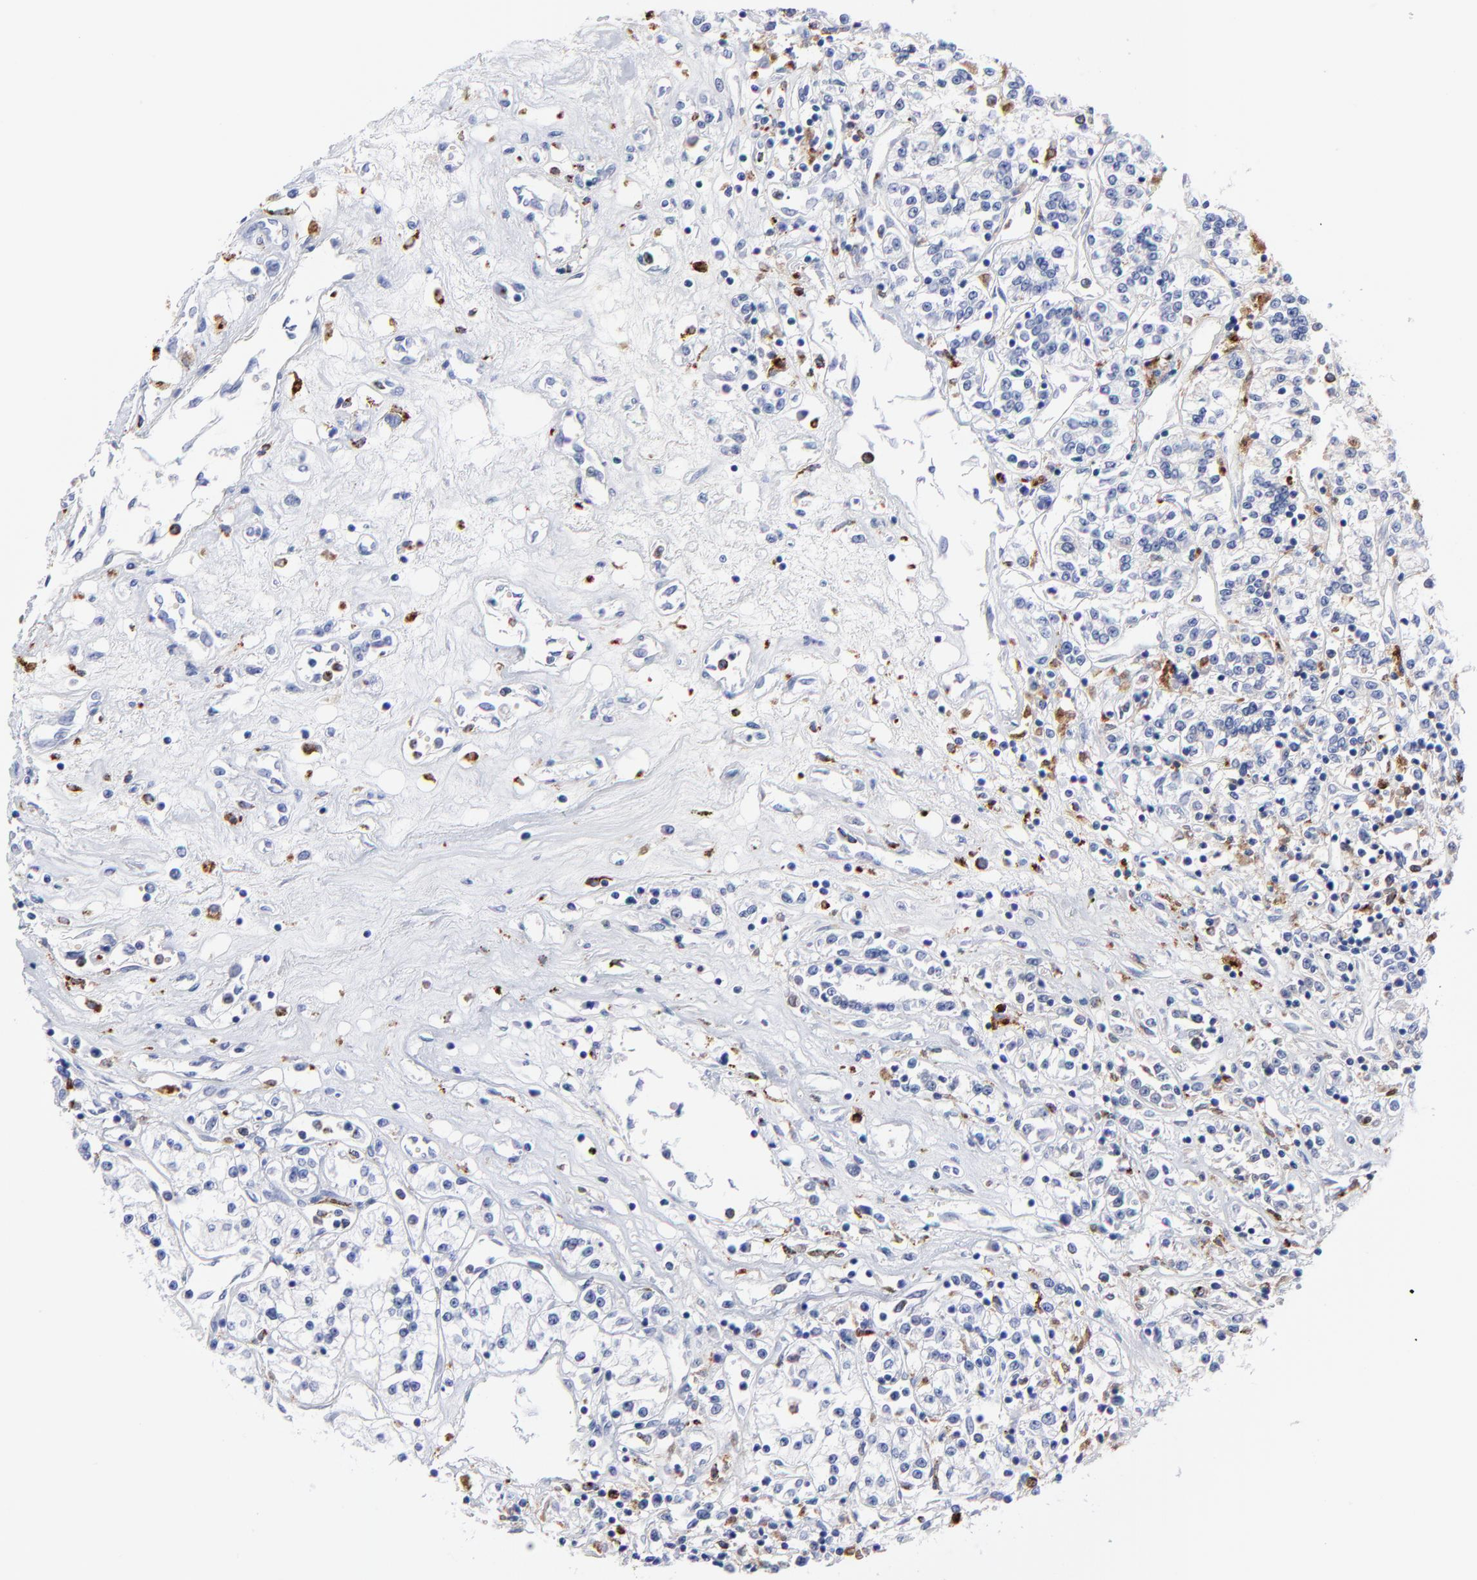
{"staining": {"intensity": "weak", "quantity": "<25%", "location": "cytoplasmic/membranous"}, "tissue": "renal cancer", "cell_type": "Tumor cells", "image_type": "cancer", "snomed": [{"axis": "morphology", "description": "Adenocarcinoma, NOS"}, {"axis": "topography", "description": "Kidney"}], "caption": "An IHC image of adenocarcinoma (renal) is shown. There is no staining in tumor cells of adenocarcinoma (renal).", "gene": "CPVL", "patient": {"sex": "female", "age": 76}}